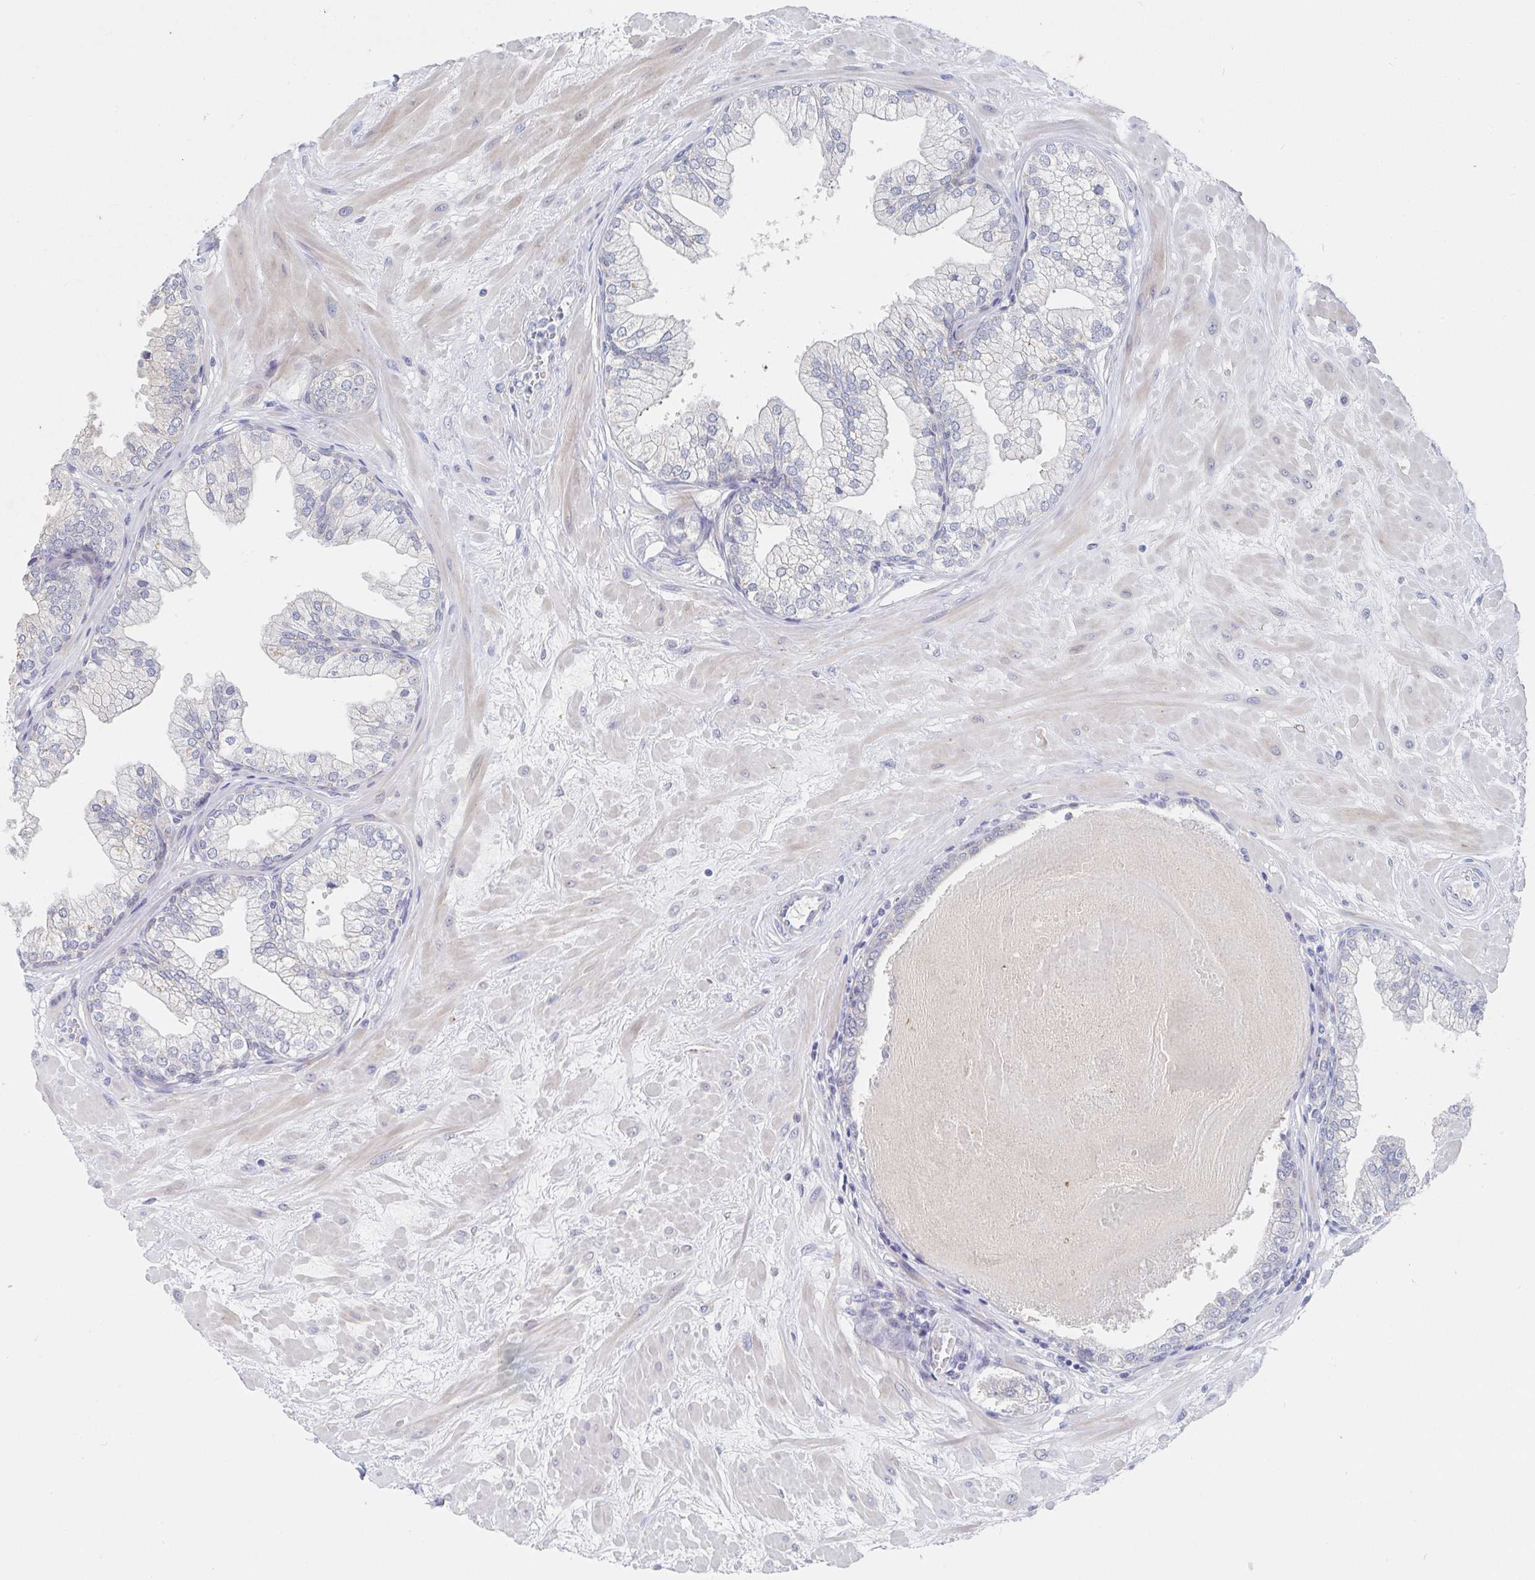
{"staining": {"intensity": "negative", "quantity": "none", "location": "none"}, "tissue": "prostate", "cell_type": "Glandular cells", "image_type": "normal", "snomed": [{"axis": "morphology", "description": "Normal tissue, NOS"}, {"axis": "topography", "description": "Prostate"}, {"axis": "topography", "description": "Peripheral nerve tissue"}], "caption": "Glandular cells show no significant positivity in unremarkable prostate. Nuclei are stained in blue.", "gene": "ZNF100", "patient": {"sex": "male", "age": 61}}